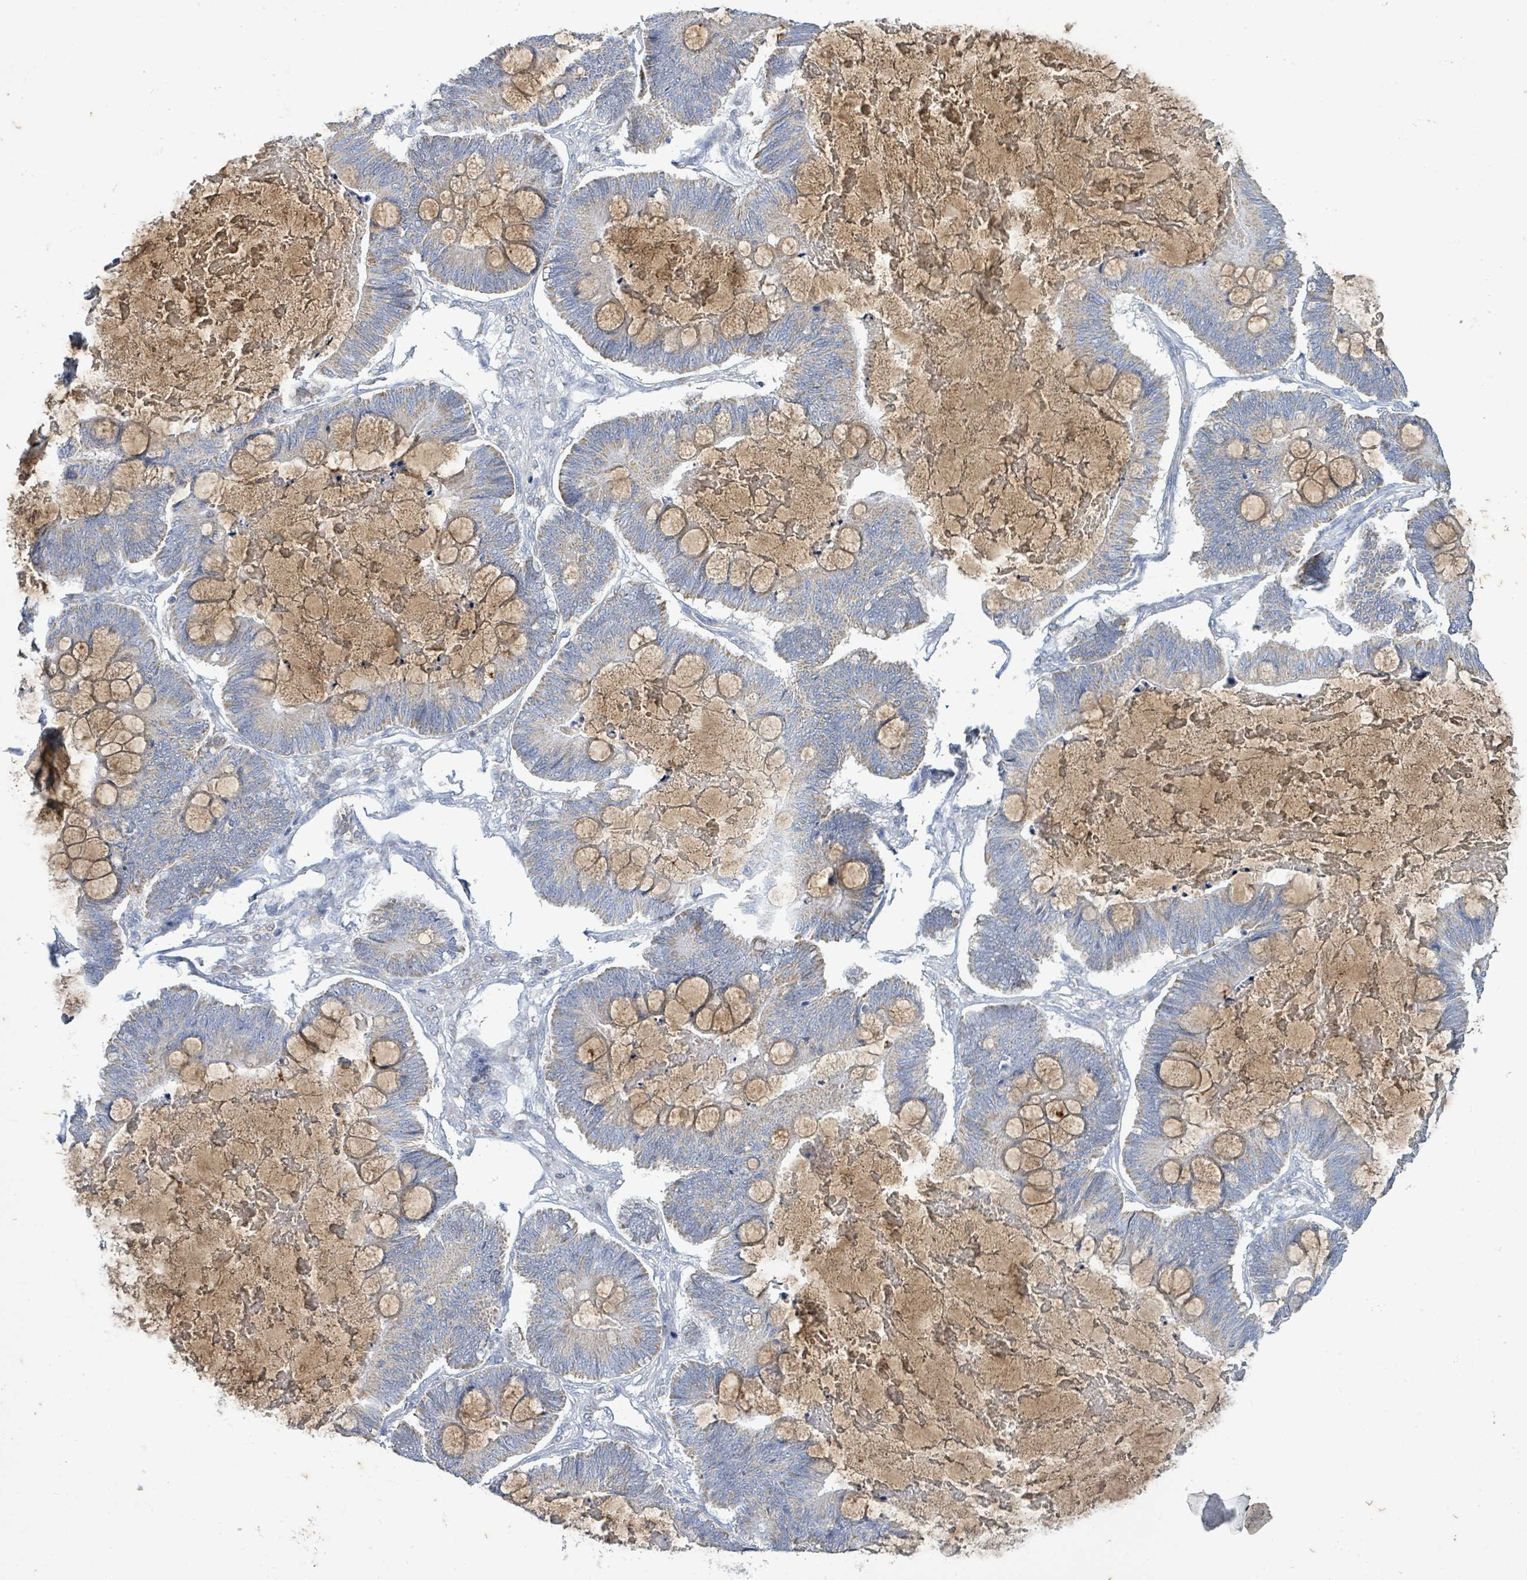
{"staining": {"intensity": "weak", "quantity": ">75%", "location": "cytoplasmic/membranous"}, "tissue": "ovarian cancer", "cell_type": "Tumor cells", "image_type": "cancer", "snomed": [{"axis": "morphology", "description": "Cystadenocarcinoma, mucinous, NOS"}, {"axis": "topography", "description": "Ovary"}], "caption": "Protein analysis of mucinous cystadenocarcinoma (ovarian) tissue reveals weak cytoplasmic/membranous positivity in about >75% of tumor cells. (Stains: DAB in brown, nuclei in blue, Microscopy: brightfield microscopy at high magnification).", "gene": "ALG12", "patient": {"sex": "female", "age": 61}}